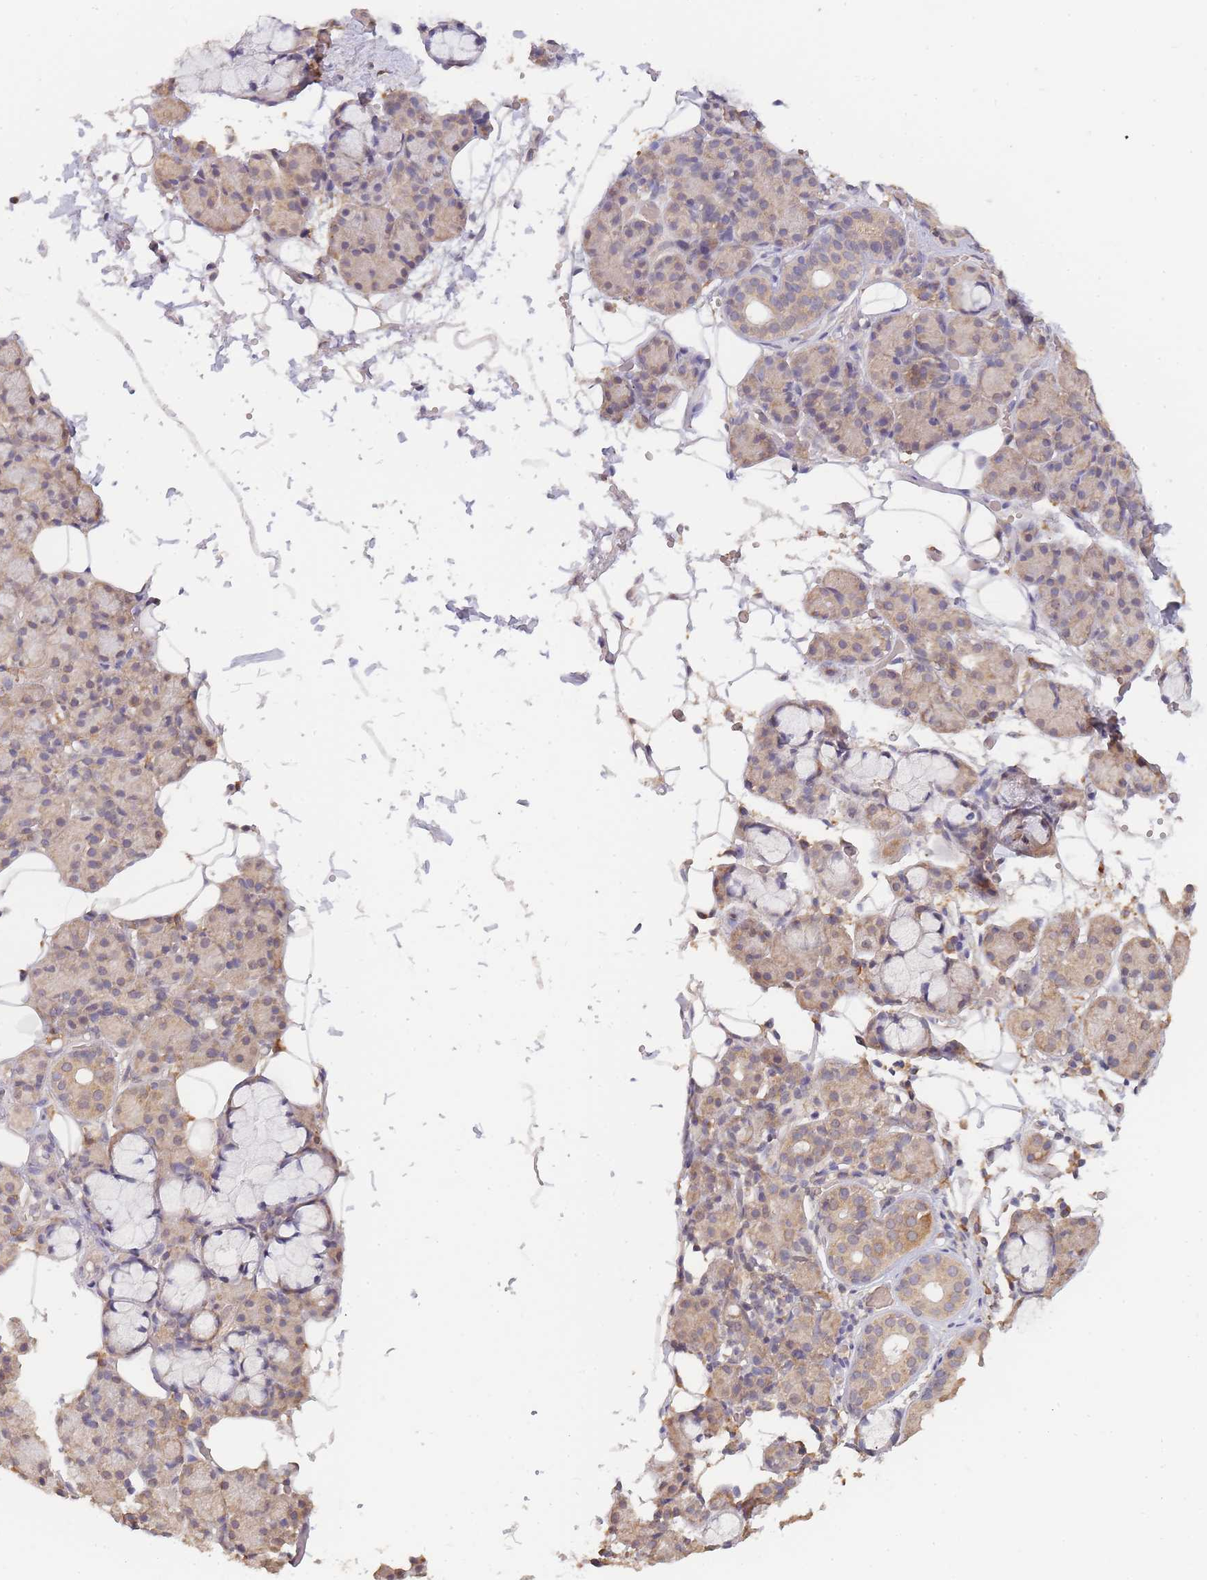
{"staining": {"intensity": "weak", "quantity": "25%-75%", "location": "cytoplasmic/membranous"}, "tissue": "salivary gland", "cell_type": "Glandular cells", "image_type": "normal", "snomed": [{"axis": "morphology", "description": "Normal tissue, NOS"}, {"axis": "topography", "description": "Salivary gland"}], "caption": "Glandular cells show weak cytoplasmic/membranous positivity in about 25%-75% of cells in benign salivary gland.", "gene": "PIP4P1", "patient": {"sex": "male", "age": 63}}